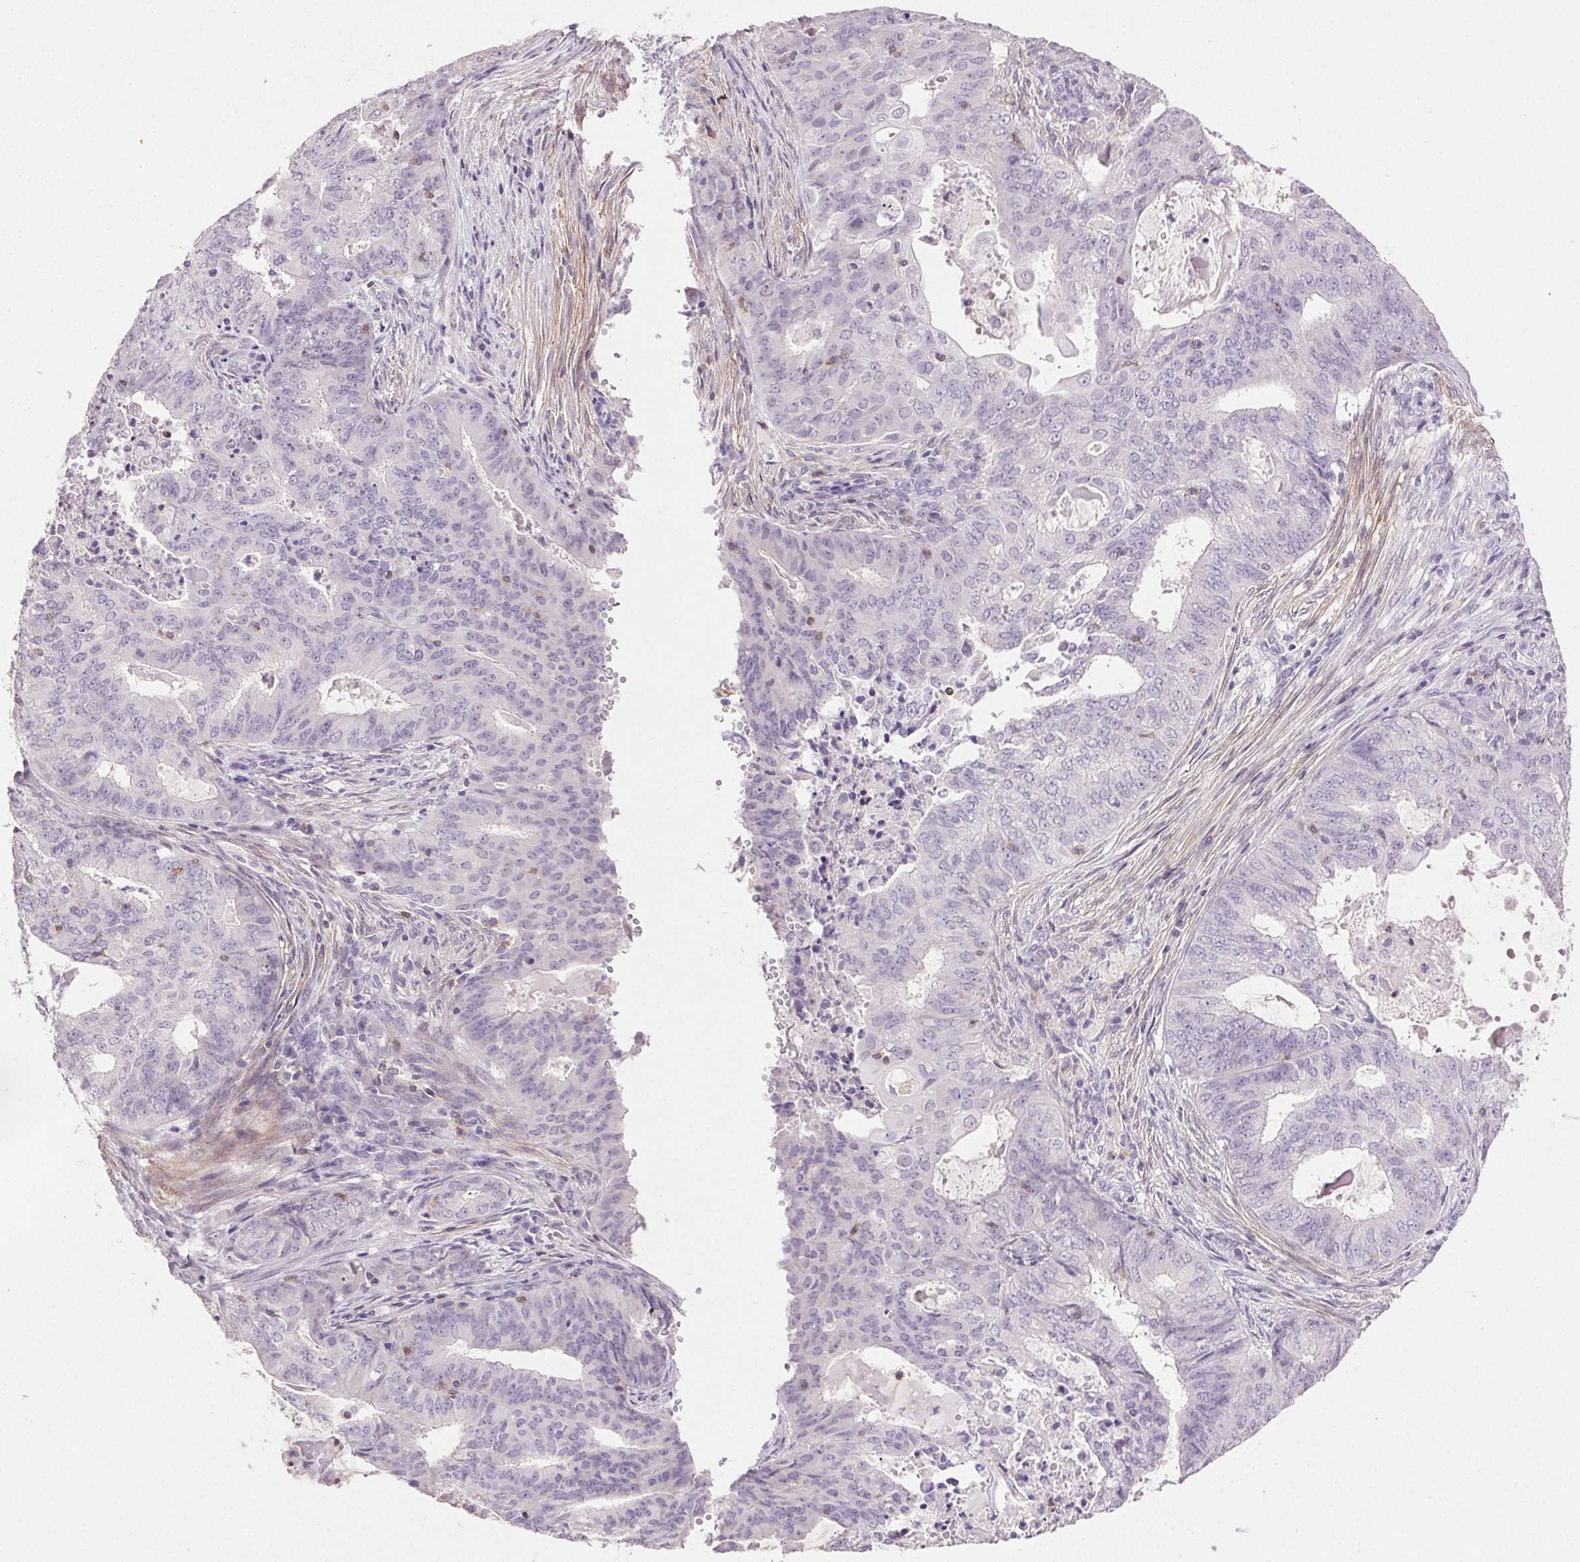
{"staining": {"intensity": "negative", "quantity": "none", "location": "none"}, "tissue": "endometrial cancer", "cell_type": "Tumor cells", "image_type": "cancer", "snomed": [{"axis": "morphology", "description": "Adenocarcinoma, NOS"}, {"axis": "topography", "description": "Endometrium"}], "caption": "Micrograph shows no significant protein expression in tumor cells of endometrial adenocarcinoma.", "gene": "AKAP5", "patient": {"sex": "female", "age": 62}}